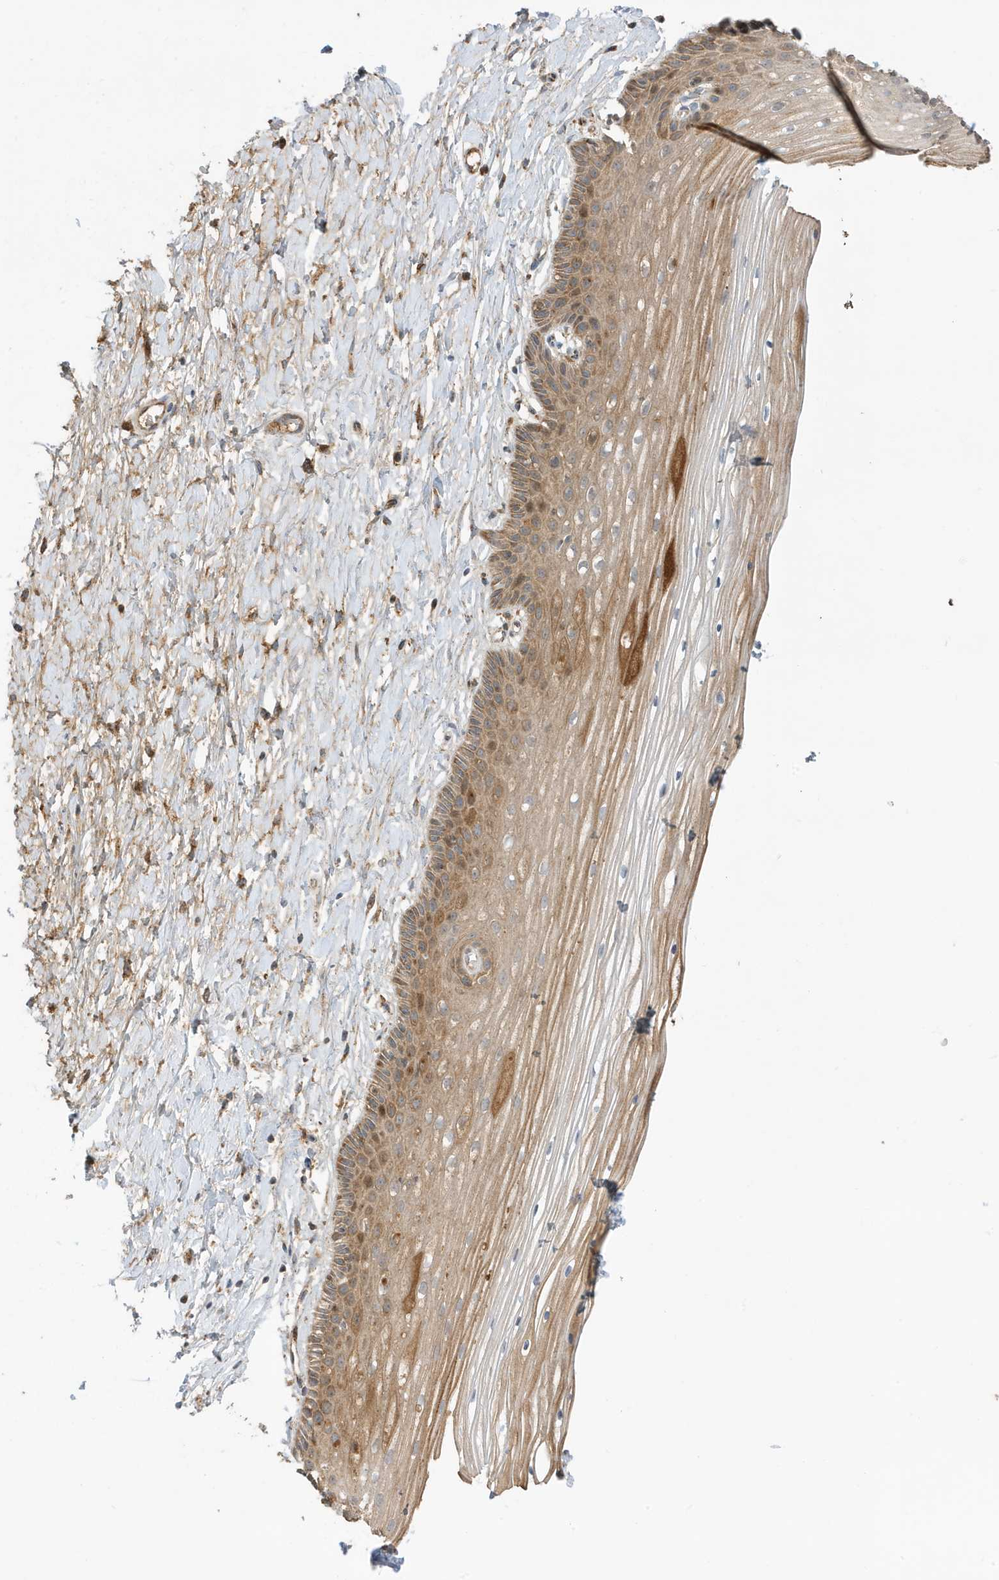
{"staining": {"intensity": "moderate", "quantity": ">75%", "location": "cytoplasmic/membranous"}, "tissue": "vagina", "cell_type": "Squamous epithelial cells", "image_type": "normal", "snomed": [{"axis": "morphology", "description": "Normal tissue, NOS"}, {"axis": "topography", "description": "Vagina"}, {"axis": "topography", "description": "Cervix"}], "caption": "Vagina stained with immunohistochemistry (IHC) reveals moderate cytoplasmic/membranous staining in approximately >75% of squamous epithelial cells. (IHC, brightfield microscopy, high magnification).", "gene": "IFT57", "patient": {"sex": "female", "age": 40}}